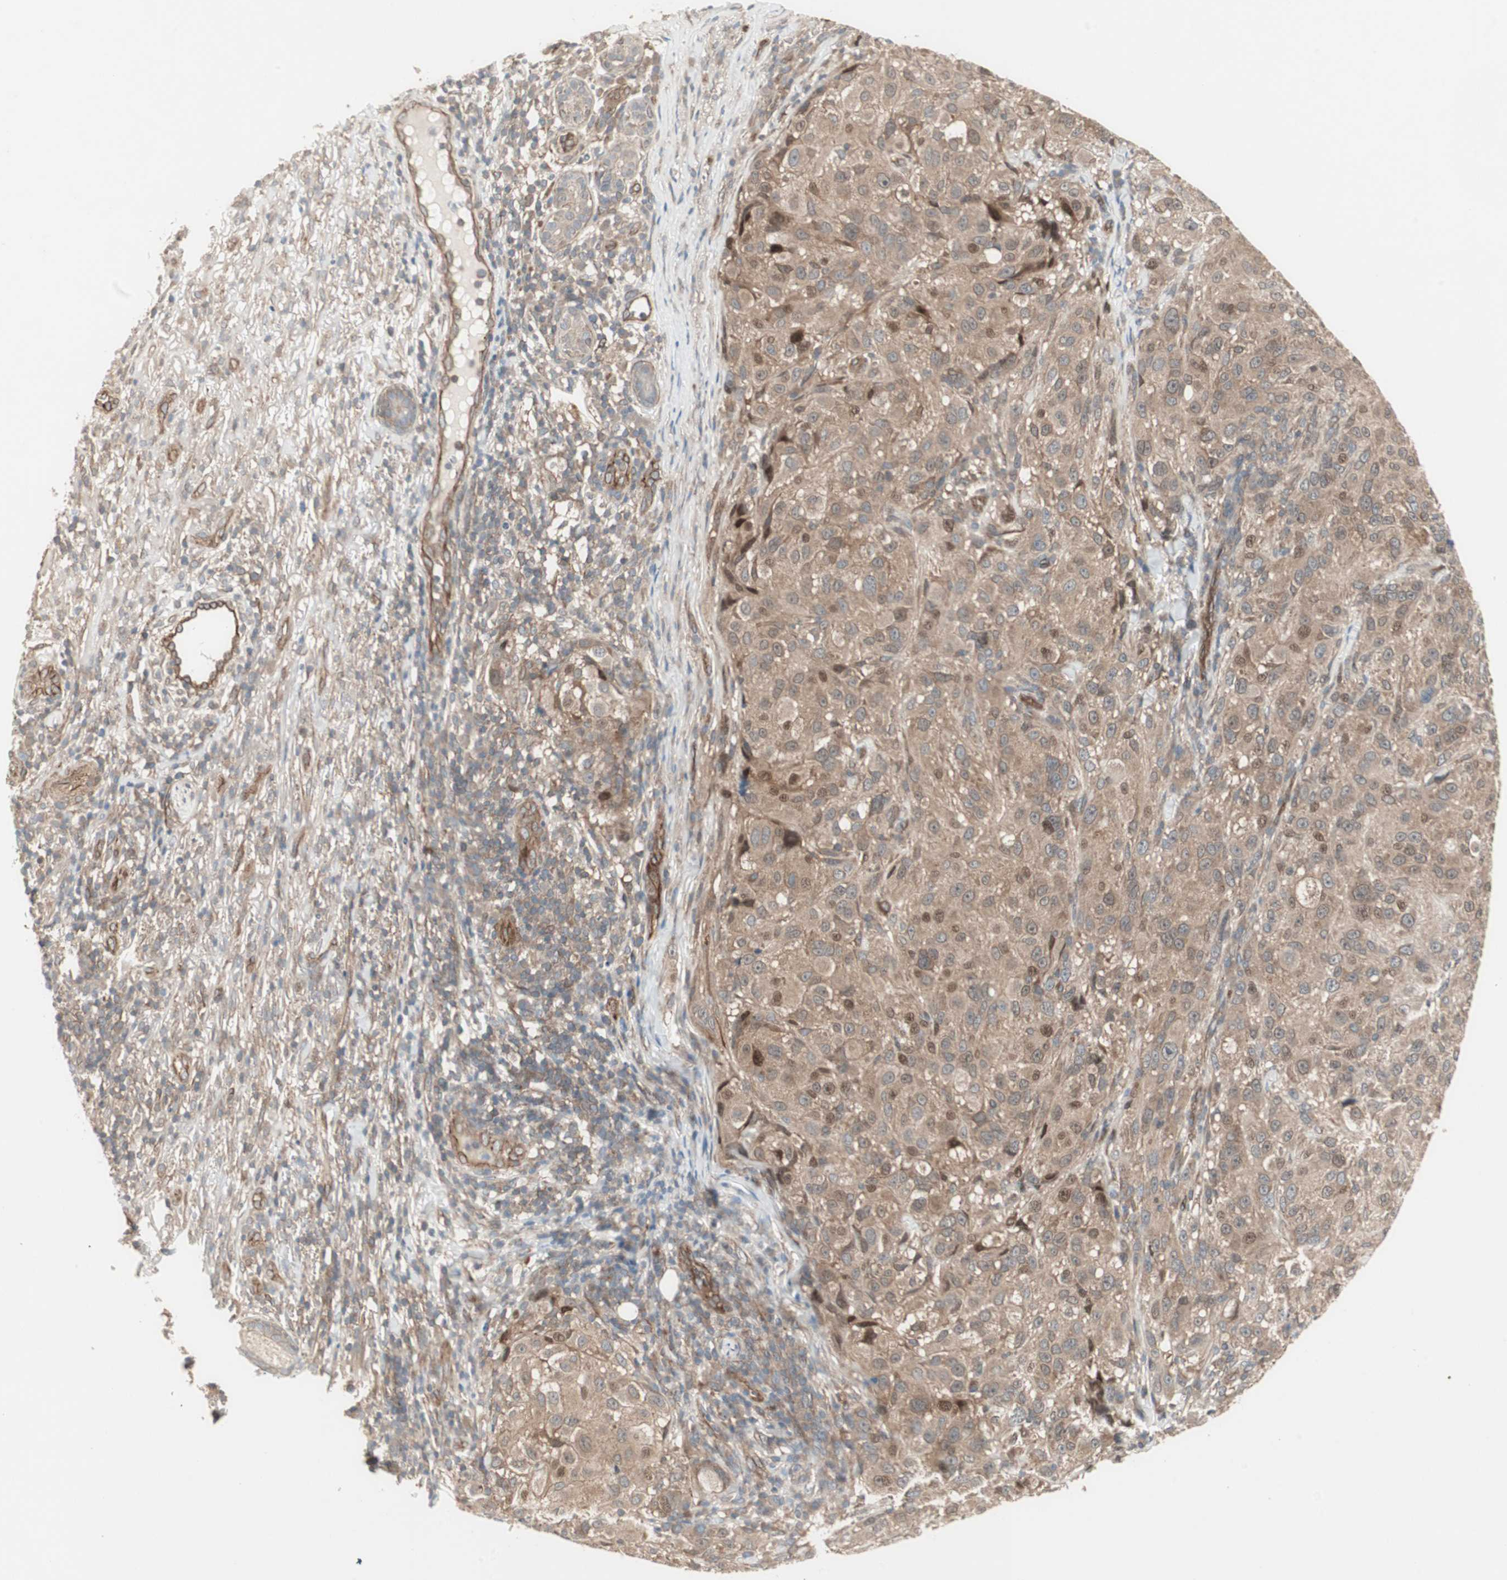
{"staining": {"intensity": "moderate", "quantity": ">75%", "location": "cytoplasmic/membranous,nuclear"}, "tissue": "melanoma", "cell_type": "Tumor cells", "image_type": "cancer", "snomed": [{"axis": "morphology", "description": "Necrosis, NOS"}, {"axis": "morphology", "description": "Malignant melanoma, NOS"}, {"axis": "topography", "description": "Skin"}], "caption": "Human melanoma stained for a protein (brown) reveals moderate cytoplasmic/membranous and nuclear positive staining in about >75% of tumor cells.", "gene": "PFDN1", "patient": {"sex": "female", "age": 87}}